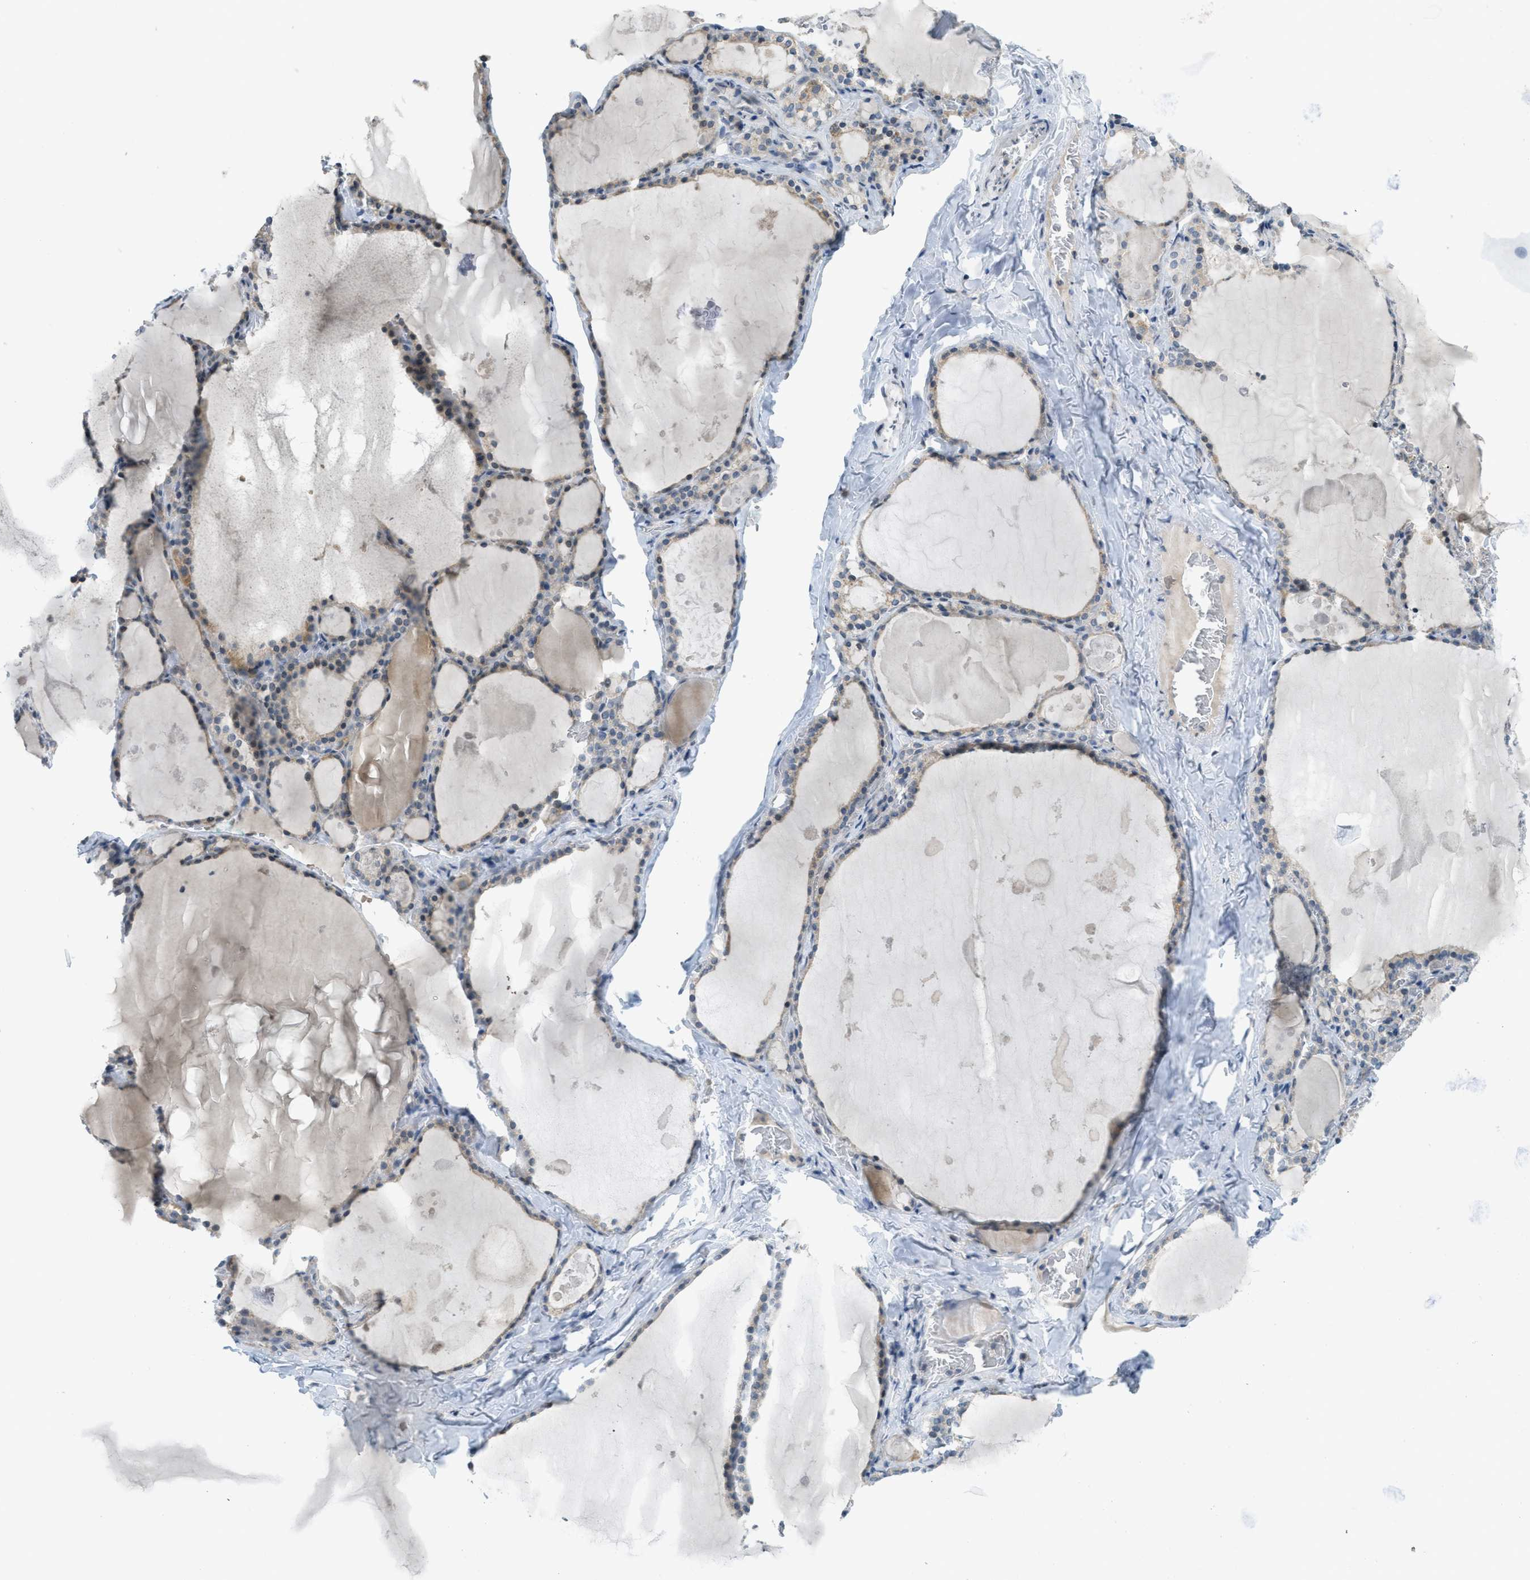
{"staining": {"intensity": "weak", "quantity": "25%-75%", "location": "cytoplasmic/membranous"}, "tissue": "thyroid gland", "cell_type": "Glandular cells", "image_type": "normal", "snomed": [{"axis": "morphology", "description": "Normal tissue, NOS"}, {"axis": "topography", "description": "Thyroid gland"}], "caption": "An IHC micrograph of benign tissue is shown. Protein staining in brown shows weak cytoplasmic/membranous positivity in thyroid gland within glandular cells. Using DAB (3,3'-diaminobenzidine) (brown) and hematoxylin (blue) stains, captured at high magnification using brightfield microscopy.", "gene": "TXNDC2", "patient": {"sex": "male", "age": 56}}